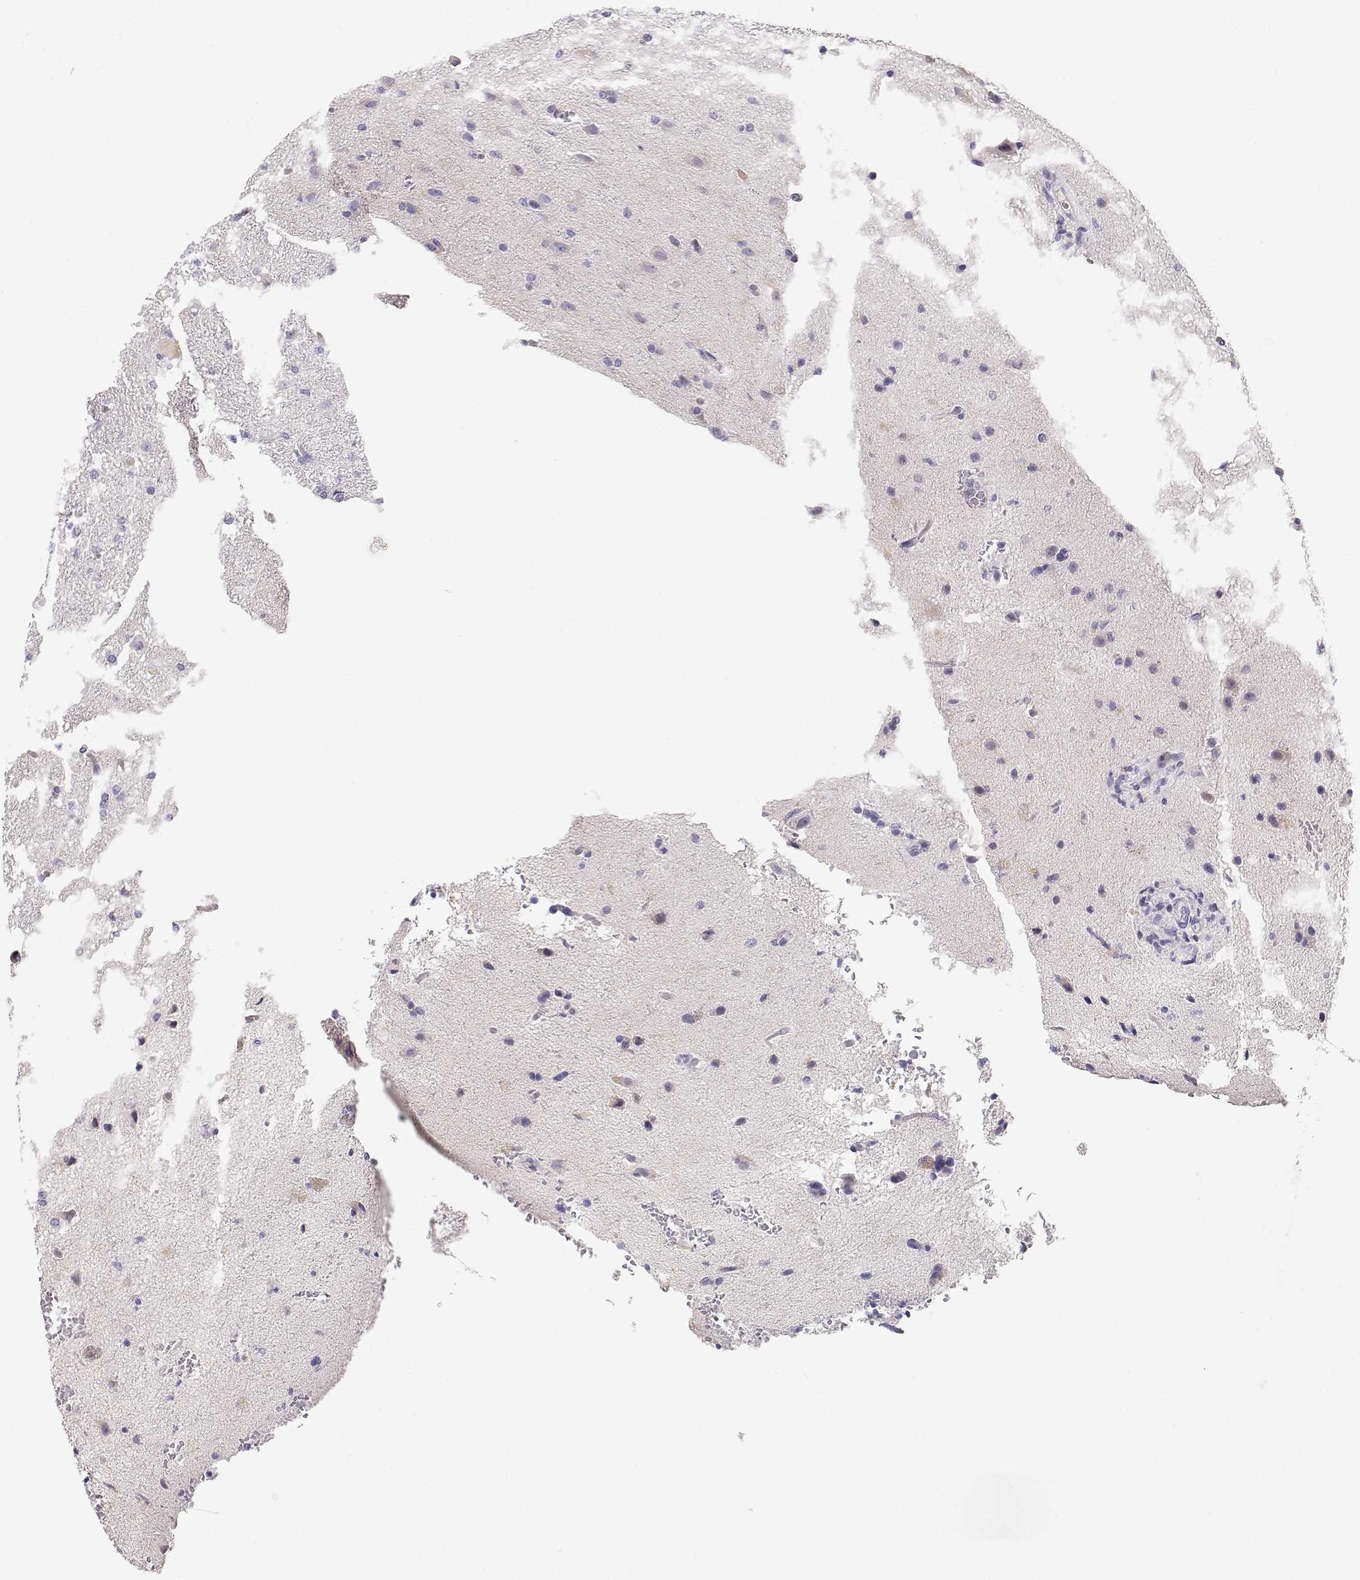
{"staining": {"intensity": "negative", "quantity": "none", "location": "none"}, "tissue": "glioma", "cell_type": "Tumor cells", "image_type": "cancer", "snomed": [{"axis": "morphology", "description": "Glioma, malignant, High grade"}, {"axis": "topography", "description": "Brain"}], "caption": "High magnification brightfield microscopy of malignant glioma (high-grade) stained with DAB (brown) and counterstained with hematoxylin (blue): tumor cells show no significant expression. Brightfield microscopy of IHC stained with DAB (brown) and hematoxylin (blue), captured at high magnification.", "gene": "CDHR1", "patient": {"sex": "male", "age": 68}}